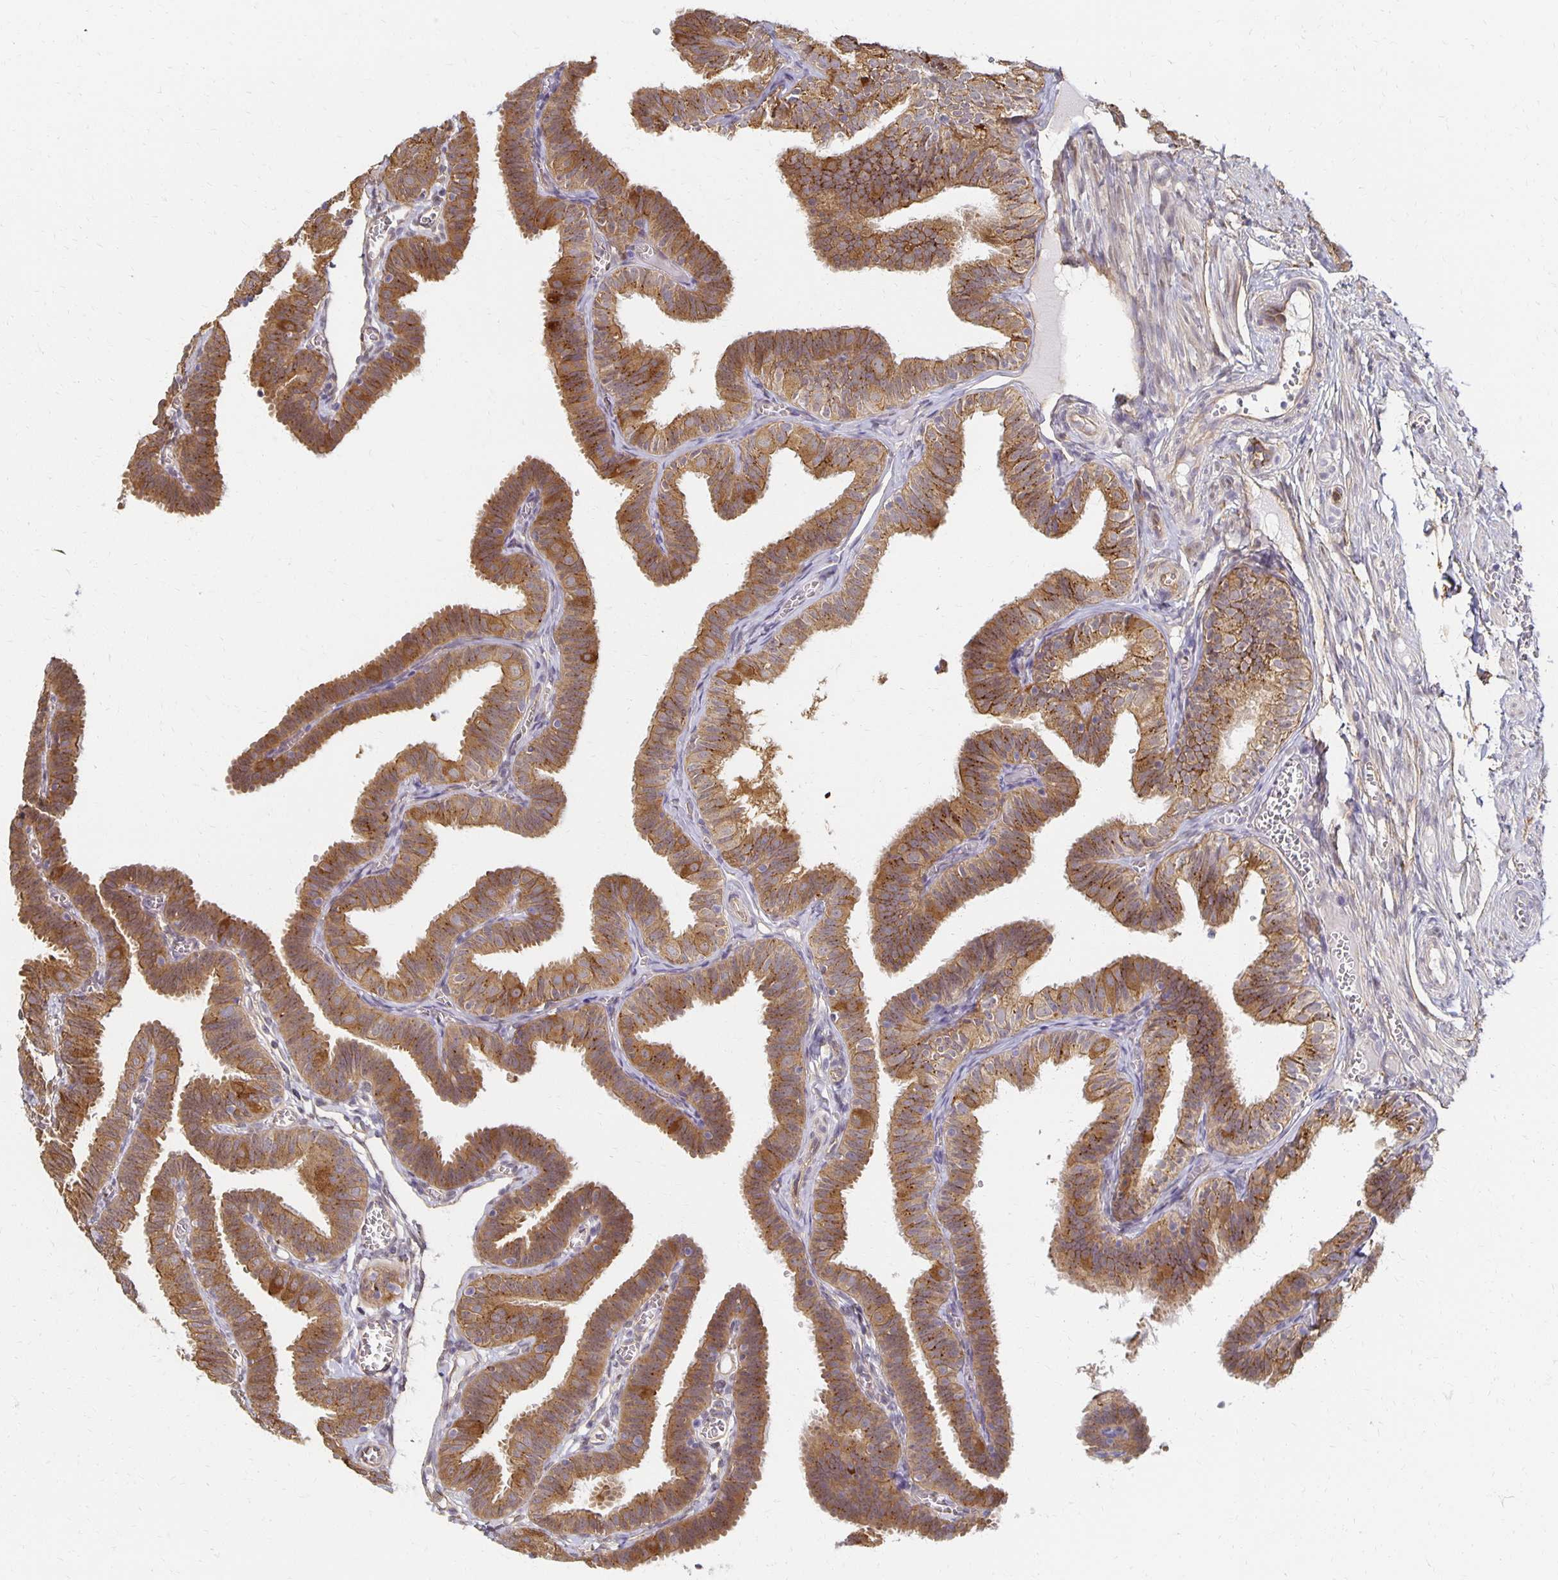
{"staining": {"intensity": "moderate", "quantity": ">75%", "location": "cytoplasmic/membranous"}, "tissue": "fallopian tube", "cell_type": "Glandular cells", "image_type": "normal", "snomed": [{"axis": "morphology", "description": "Normal tissue, NOS"}, {"axis": "topography", "description": "Fallopian tube"}], "caption": "Immunohistochemistry (IHC) histopathology image of benign fallopian tube: human fallopian tube stained using IHC demonstrates medium levels of moderate protein expression localized specifically in the cytoplasmic/membranous of glandular cells, appearing as a cytoplasmic/membranous brown color.", "gene": "SORL1", "patient": {"sex": "female", "age": 25}}